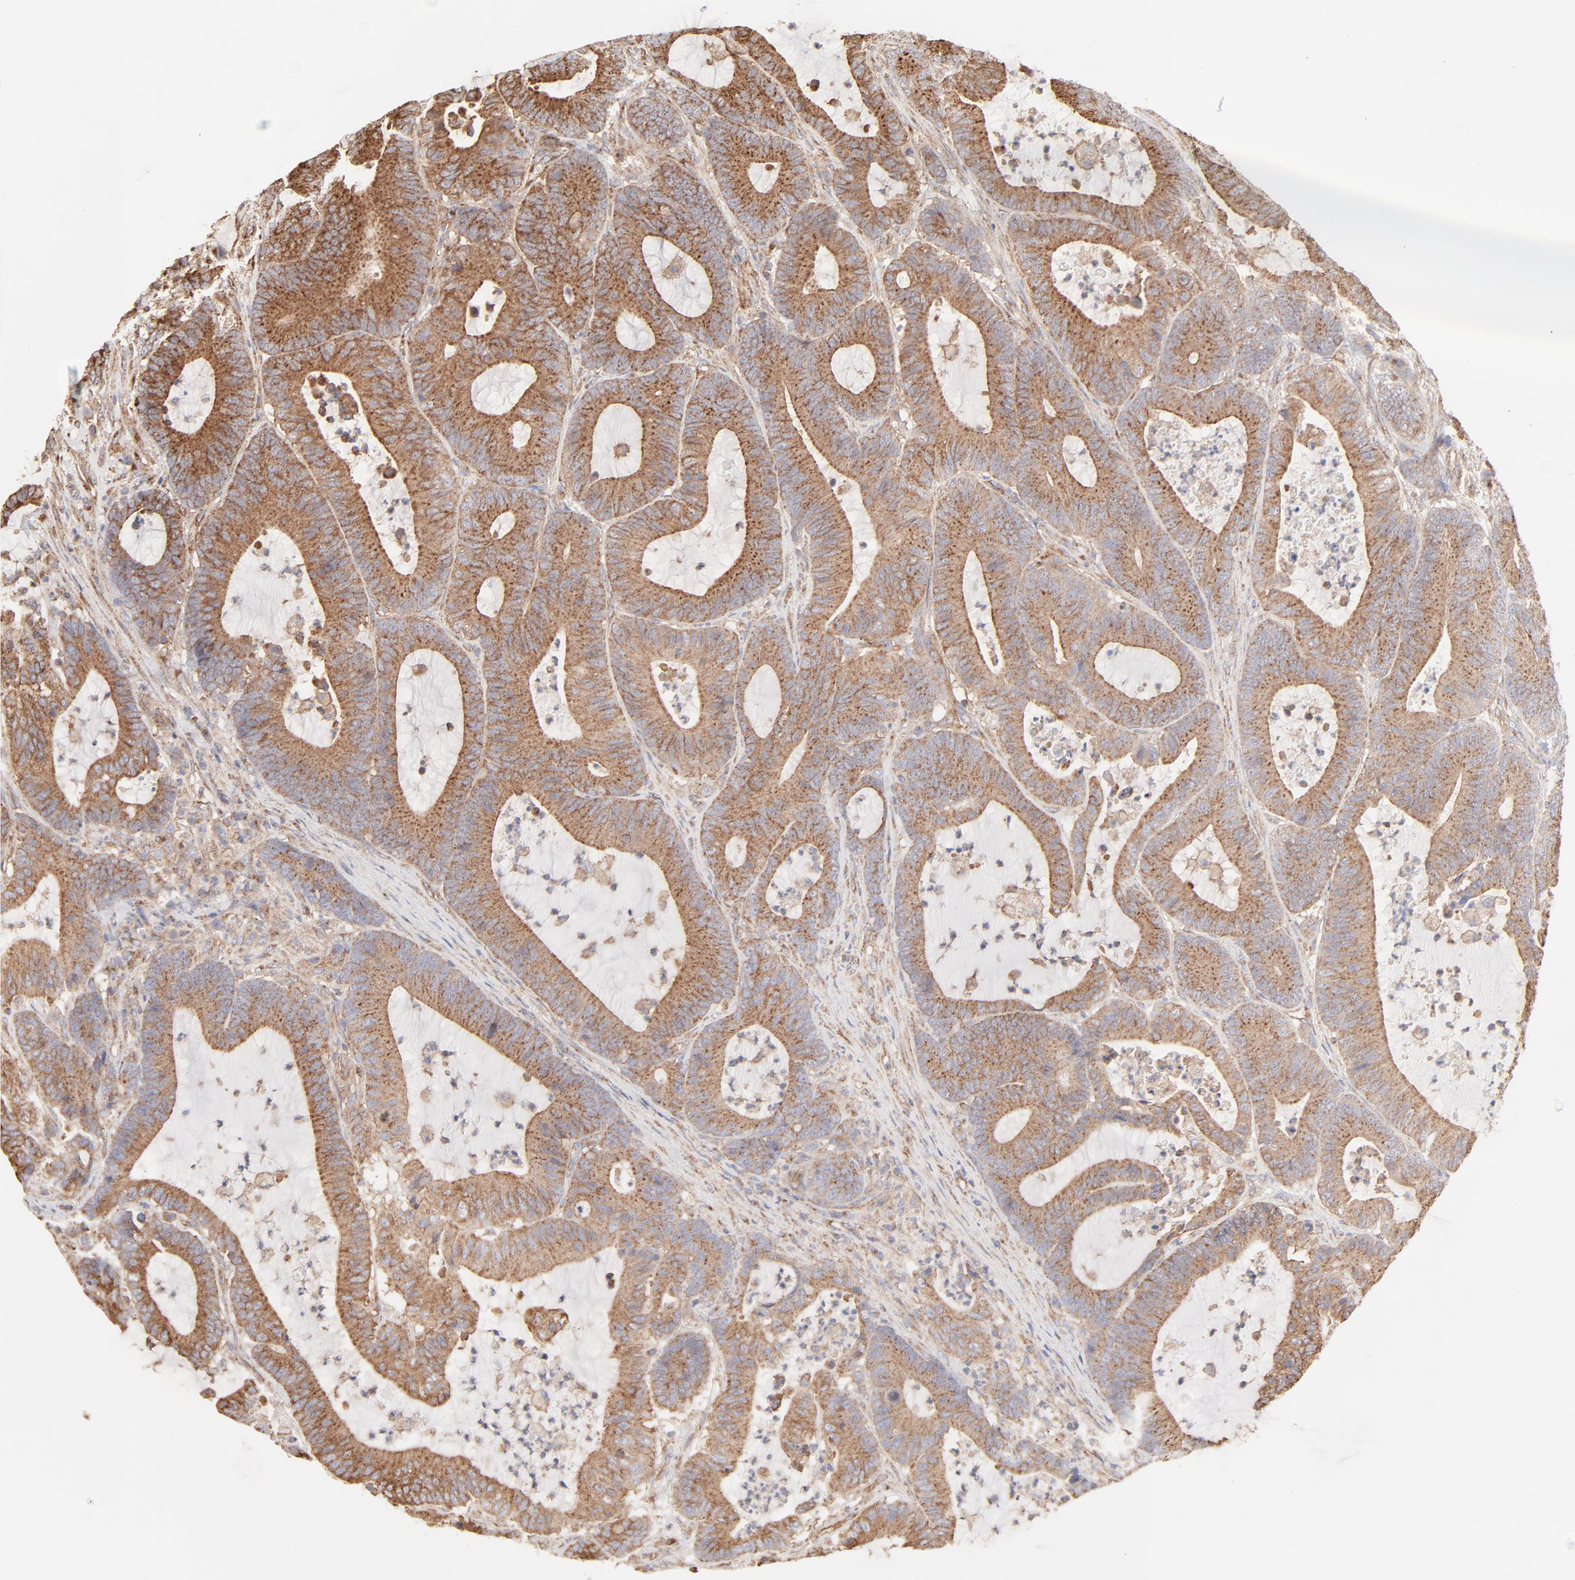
{"staining": {"intensity": "moderate", "quantity": ">75%", "location": "cytoplasmic/membranous"}, "tissue": "colorectal cancer", "cell_type": "Tumor cells", "image_type": "cancer", "snomed": [{"axis": "morphology", "description": "Adenocarcinoma, NOS"}, {"axis": "topography", "description": "Colon"}], "caption": "A brown stain labels moderate cytoplasmic/membranous expression of a protein in colorectal adenocarcinoma tumor cells.", "gene": "CLTB", "patient": {"sex": "female", "age": 84}}